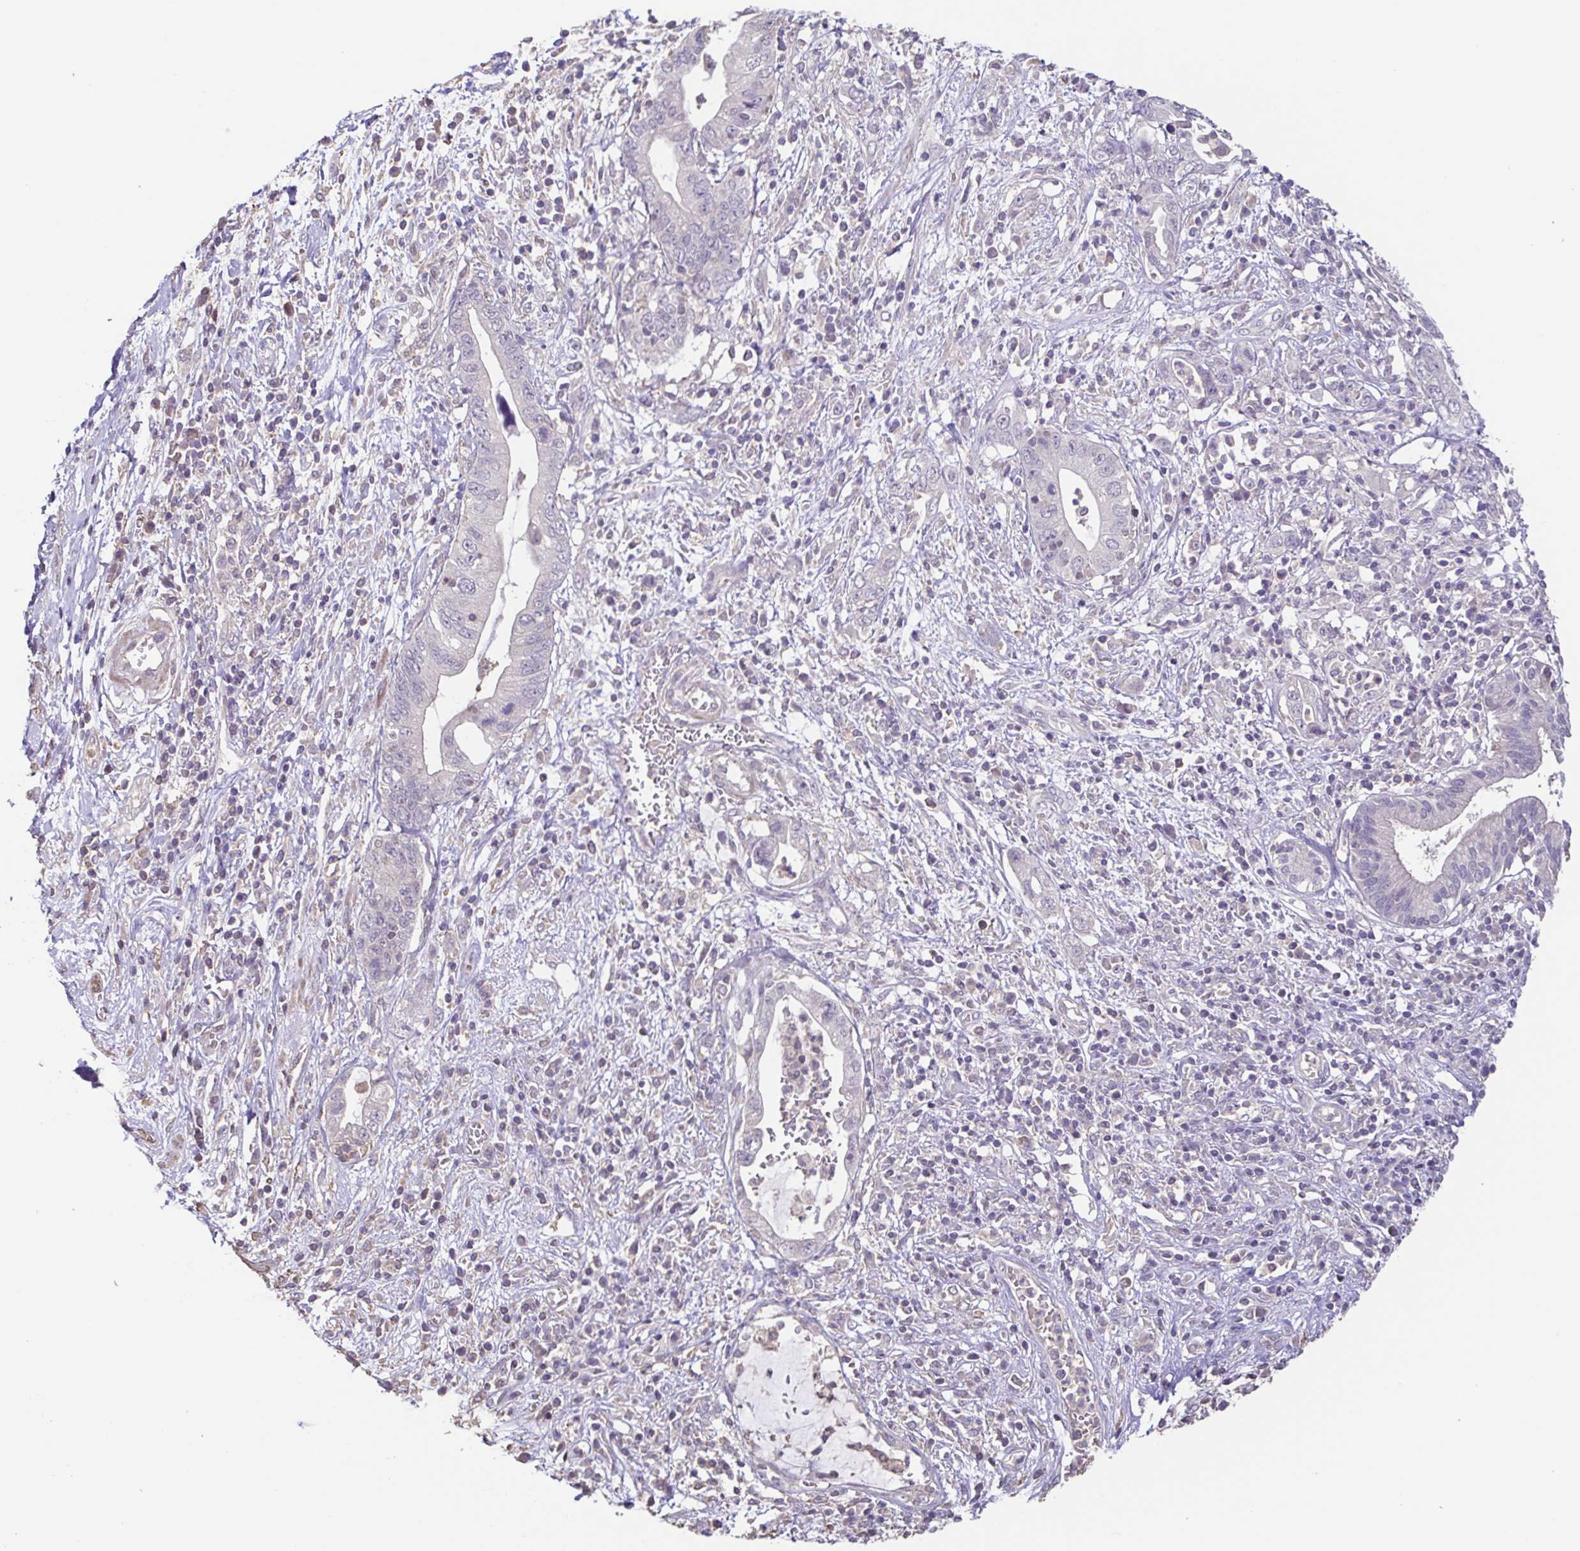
{"staining": {"intensity": "negative", "quantity": "none", "location": "none"}, "tissue": "pancreatic cancer", "cell_type": "Tumor cells", "image_type": "cancer", "snomed": [{"axis": "morphology", "description": "Adenocarcinoma, NOS"}, {"axis": "topography", "description": "Pancreas"}], "caption": "Immunohistochemistry of human pancreatic cancer (adenocarcinoma) demonstrates no staining in tumor cells.", "gene": "ACTRT2", "patient": {"sex": "female", "age": 72}}